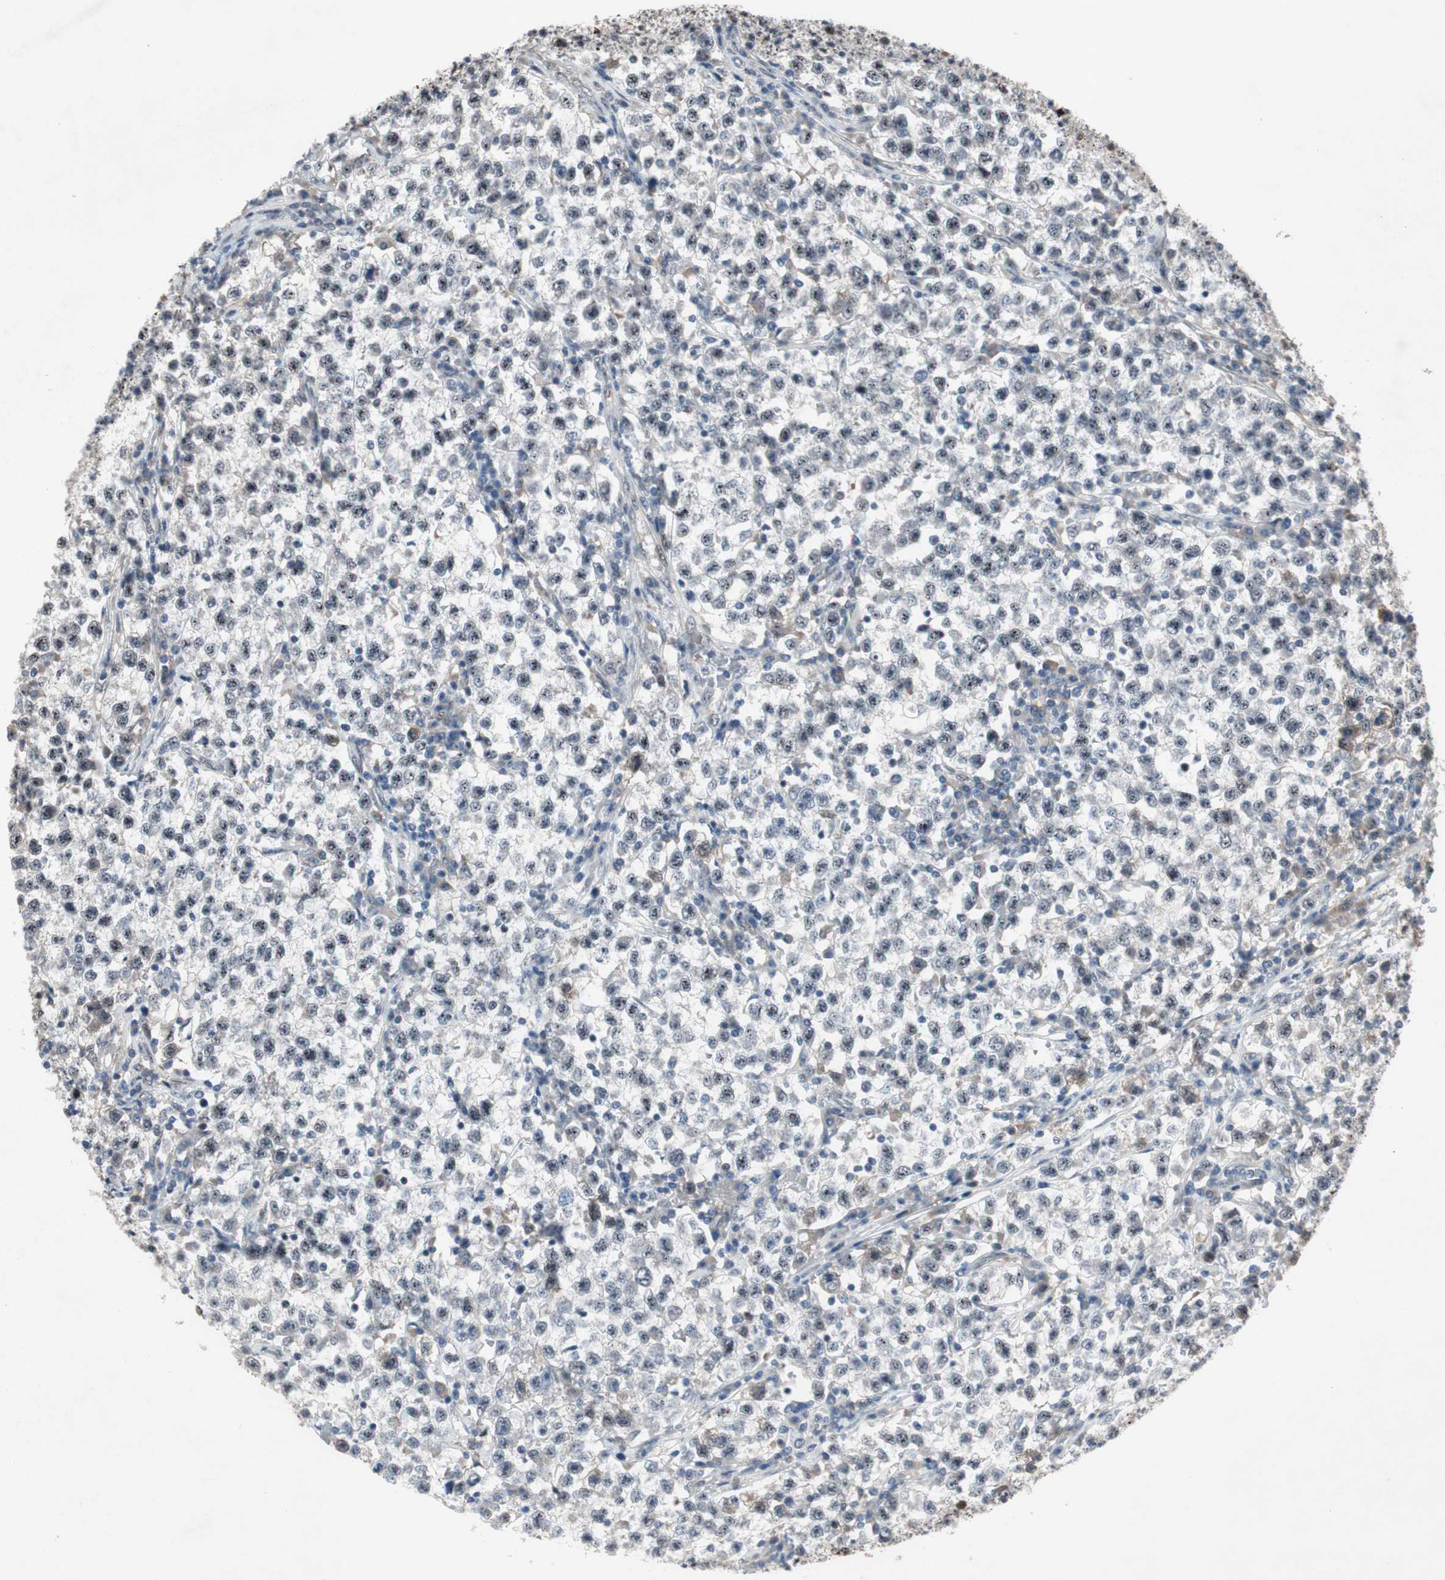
{"staining": {"intensity": "weak", "quantity": "<25%", "location": "nuclear"}, "tissue": "testis cancer", "cell_type": "Tumor cells", "image_type": "cancer", "snomed": [{"axis": "morphology", "description": "Seminoma, NOS"}, {"axis": "topography", "description": "Testis"}], "caption": "Immunohistochemistry (IHC) histopathology image of testis cancer (seminoma) stained for a protein (brown), which demonstrates no expression in tumor cells.", "gene": "SOX7", "patient": {"sex": "male", "age": 22}}